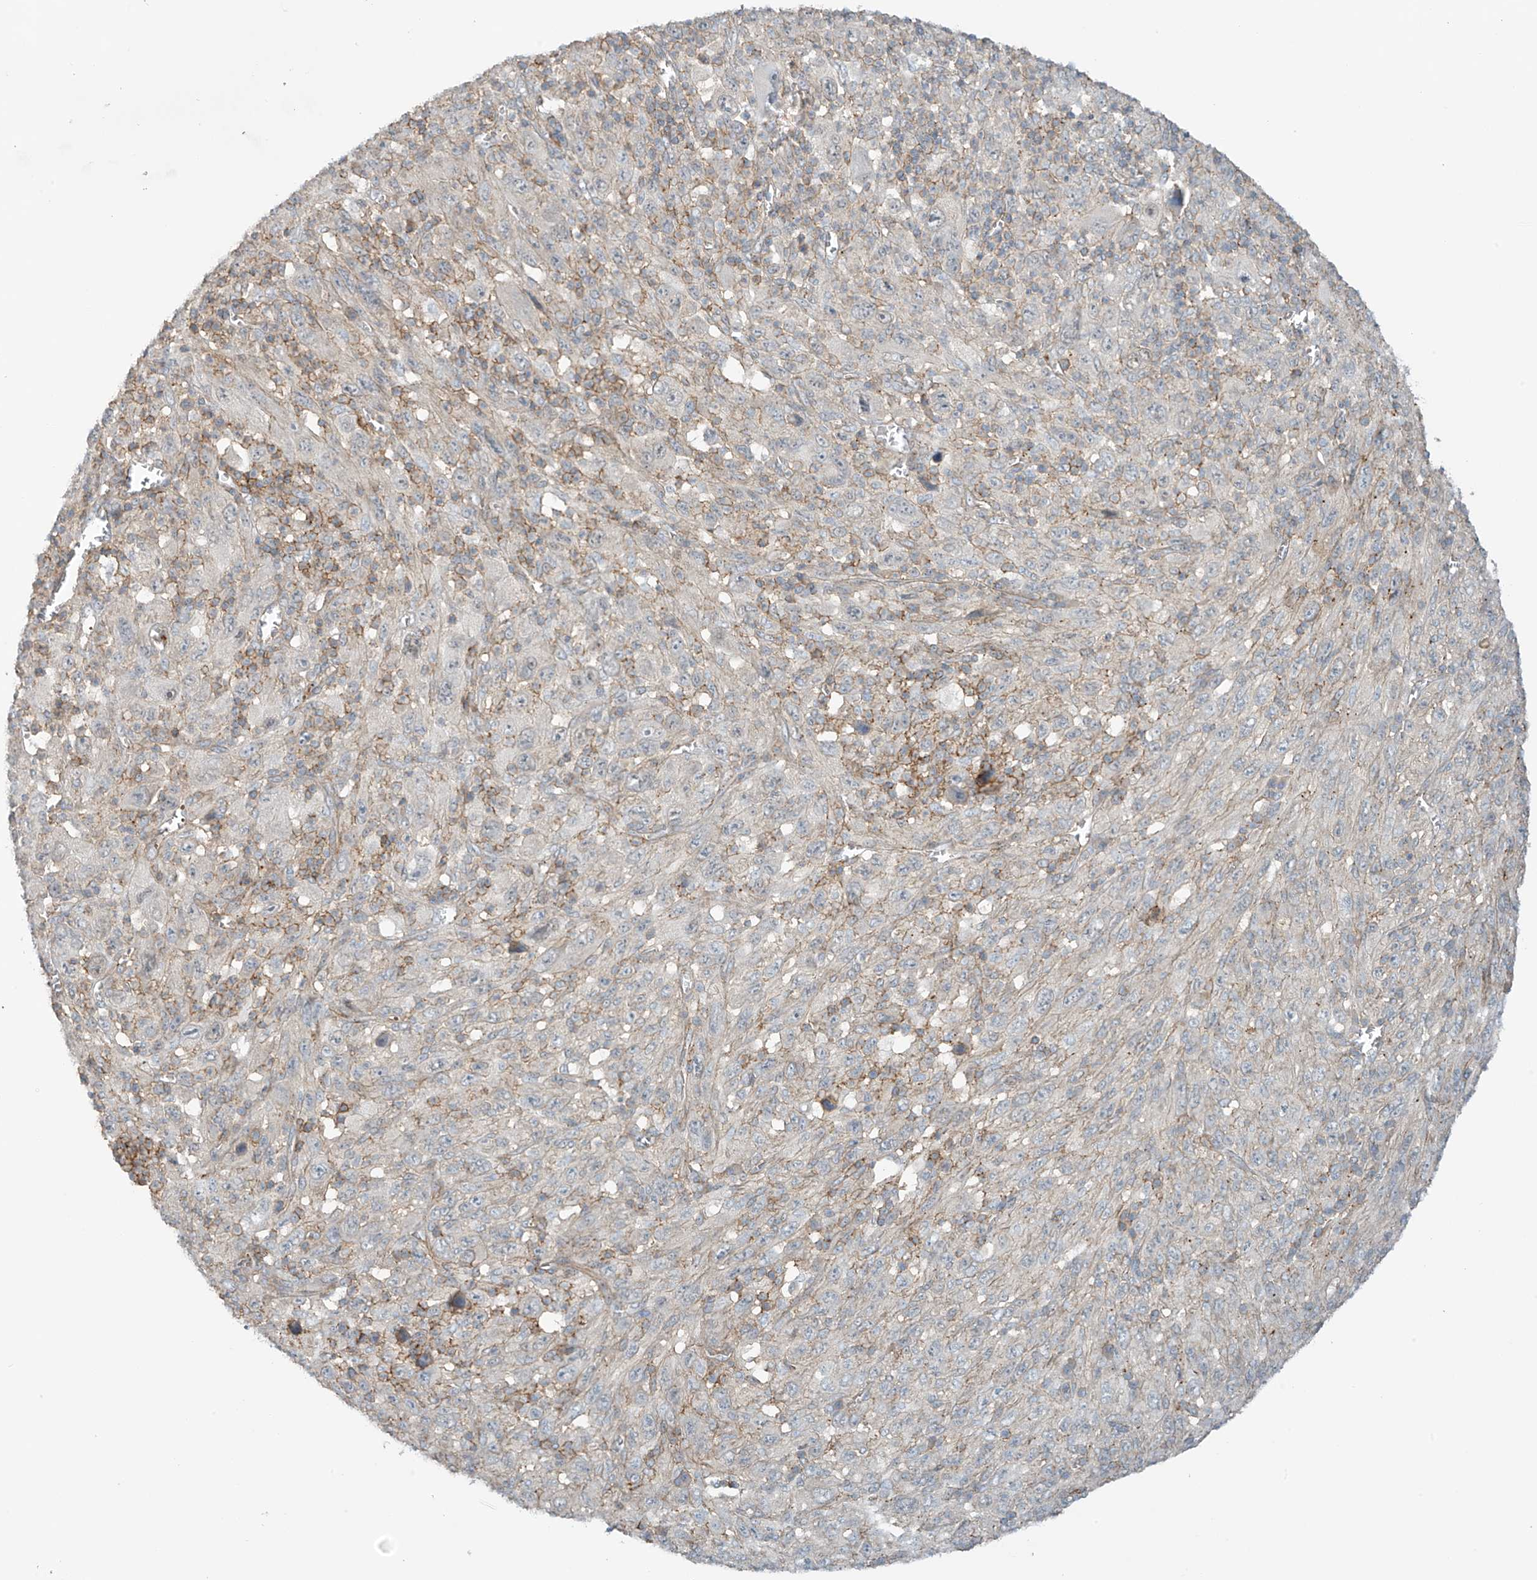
{"staining": {"intensity": "negative", "quantity": "none", "location": "none"}, "tissue": "melanoma", "cell_type": "Tumor cells", "image_type": "cancer", "snomed": [{"axis": "morphology", "description": "Malignant melanoma, Metastatic site"}, {"axis": "topography", "description": "Skin"}], "caption": "Tumor cells are negative for protein expression in human melanoma.", "gene": "SLC9A2", "patient": {"sex": "female", "age": 56}}